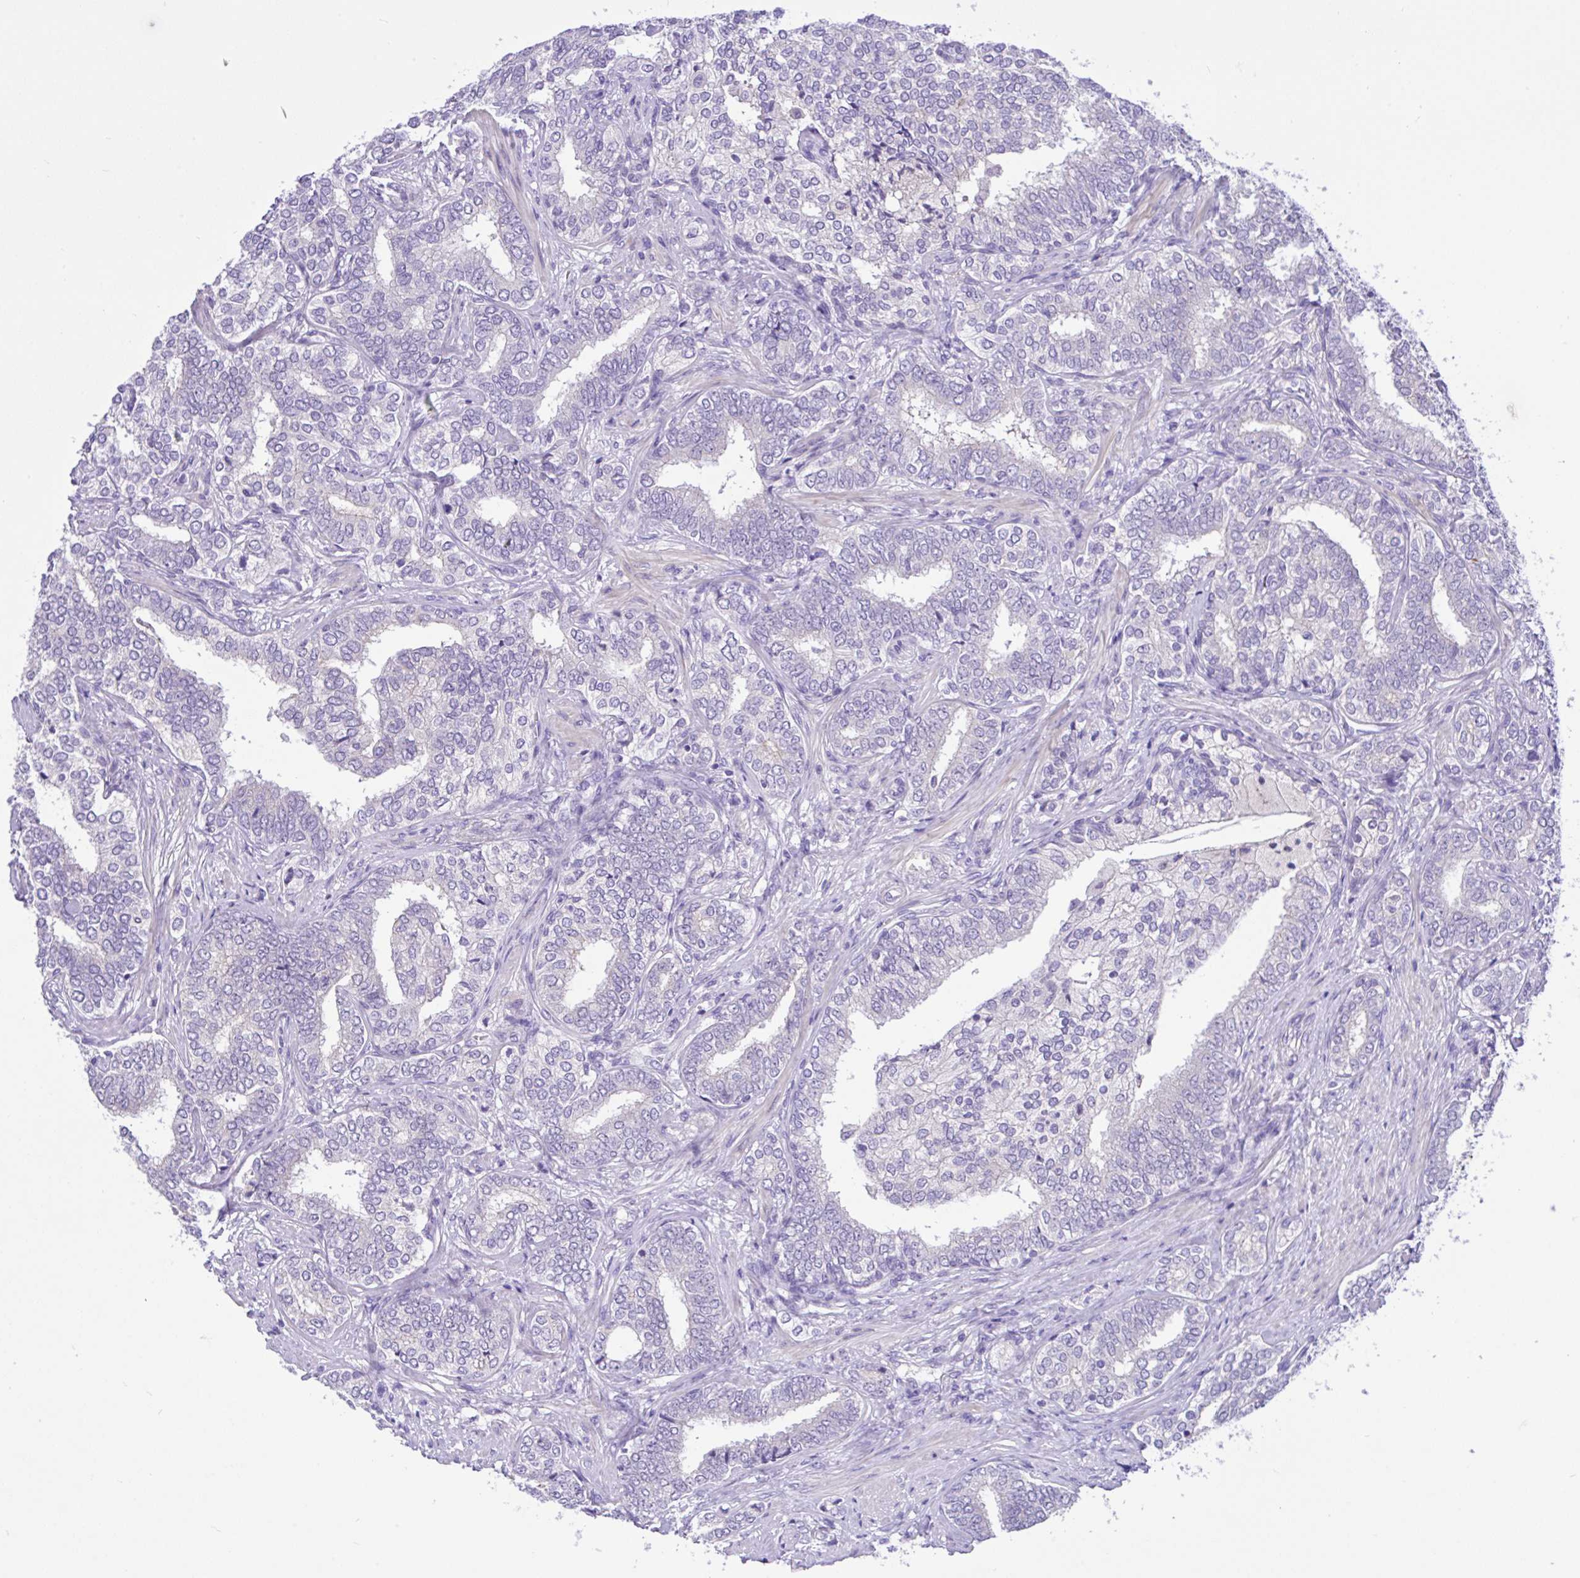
{"staining": {"intensity": "negative", "quantity": "none", "location": "none"}, "tissue": "prostate cancer", "cell_type": "Tumor cells", "image_type": "cancer", "snomed": [{"axis": "morphology", "description": "Adenocarcinoma, High grade"}, {"axis": "topography", "description": "Prostate"}], "caption": "The histopathology image shows no significant staining in tumor cells of prostate cancer. (Brightfield microscopy of DAB (3,3'-diaminobenzidine) IHC at high magnification).", "gene": "ANO4", "patient": {"sex": "male", "age": 72}}